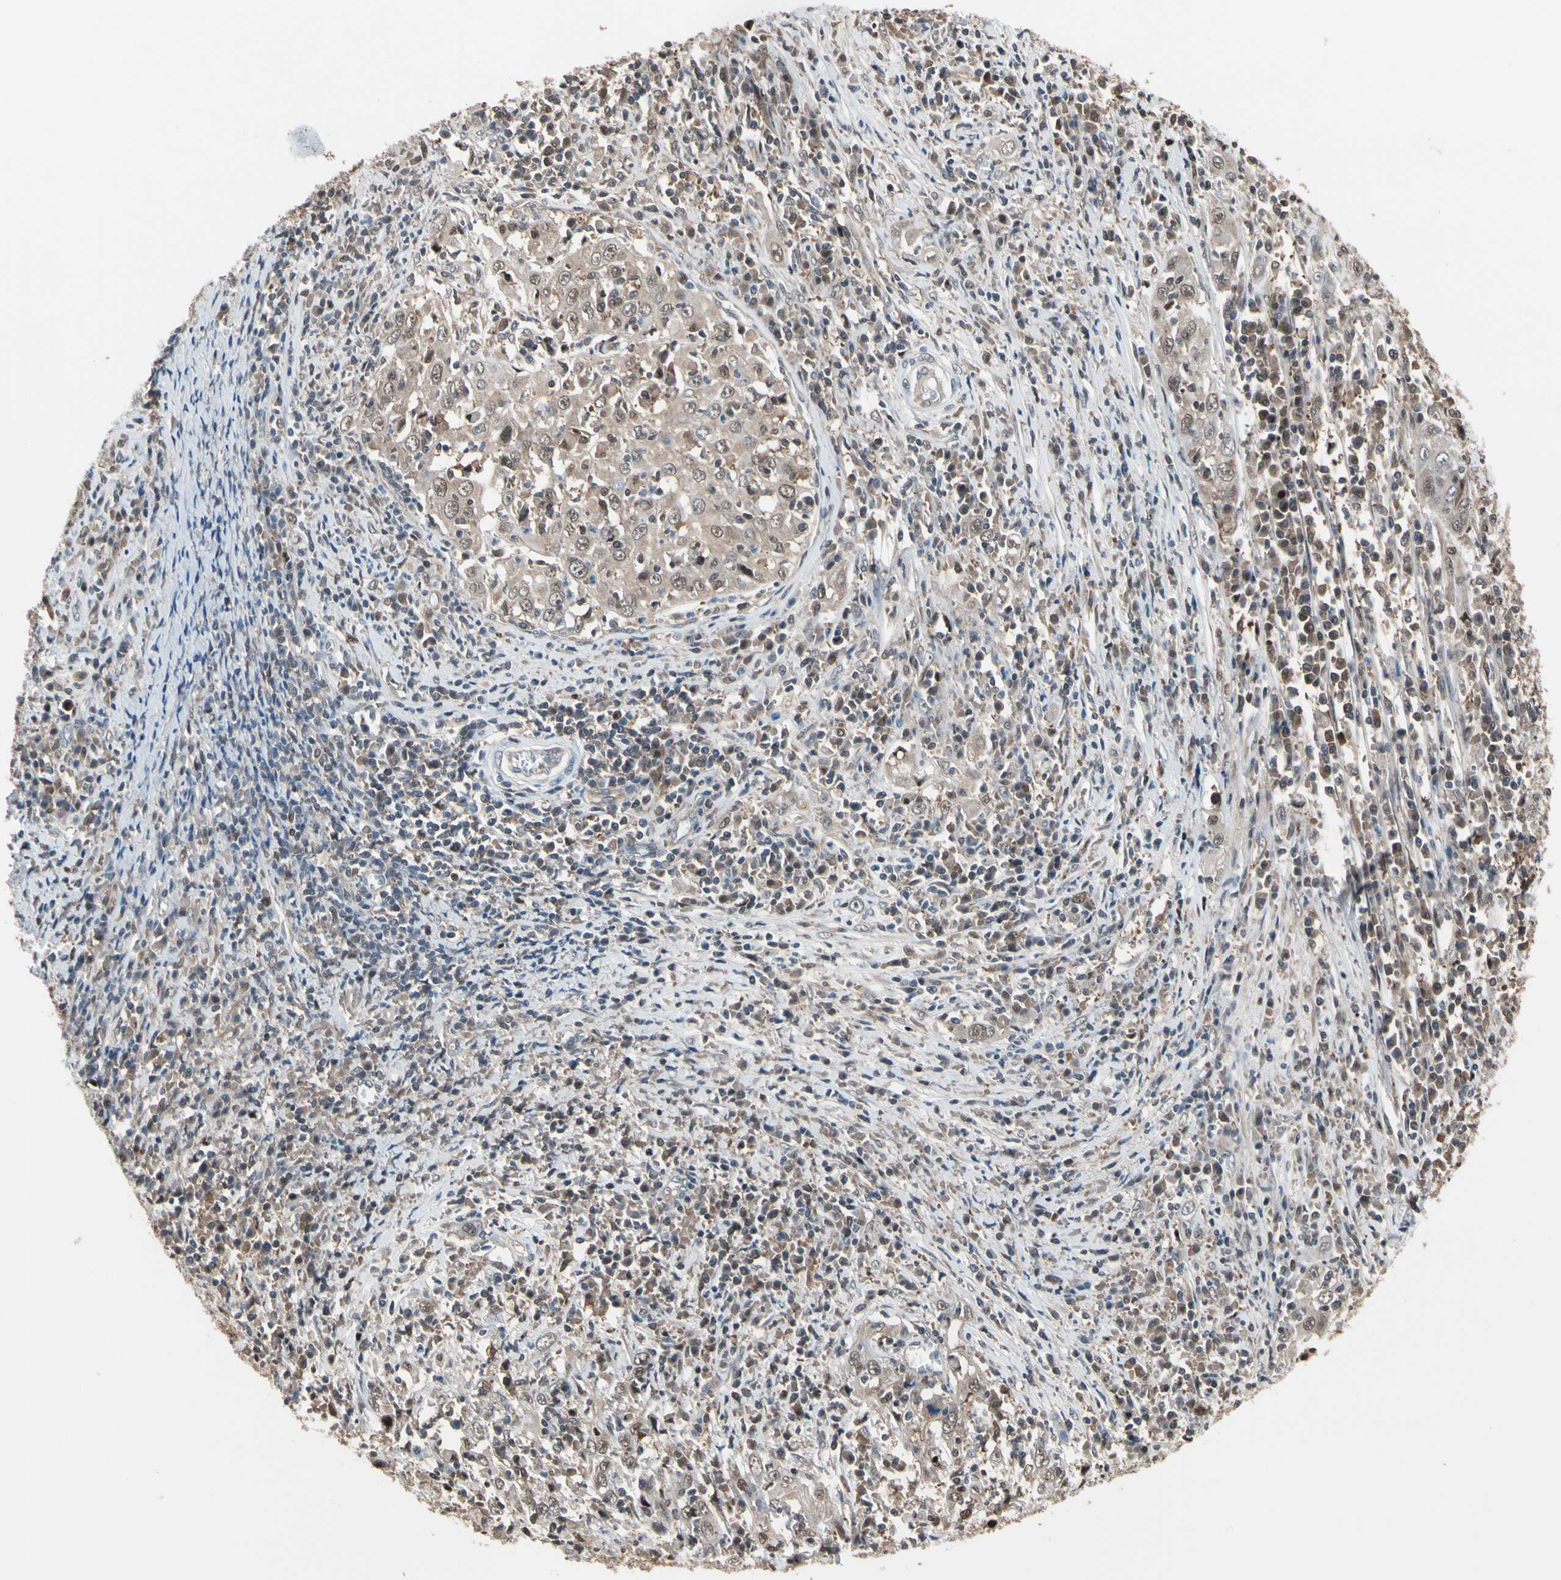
{"staining": {"intensity": "moderate", "quantity": ">75%", "location": "cytoplasmic/membranous,nuclear"}, "tissue": "cervical cancer", "cell_type": "Tumor cells", "image_type": "cancer", "snomed": [{"axis": "morphology", "description": "Squamous cell carcinoma, NOS"}, {"axis": "topography", "description": "Cervix"}], "caption": "Human cervical cancer stained with a protein marker demonstrates moderate staining in tumor cells.", "gene": "PSMA2", "patient": {"sex": "female", "age": 46}}